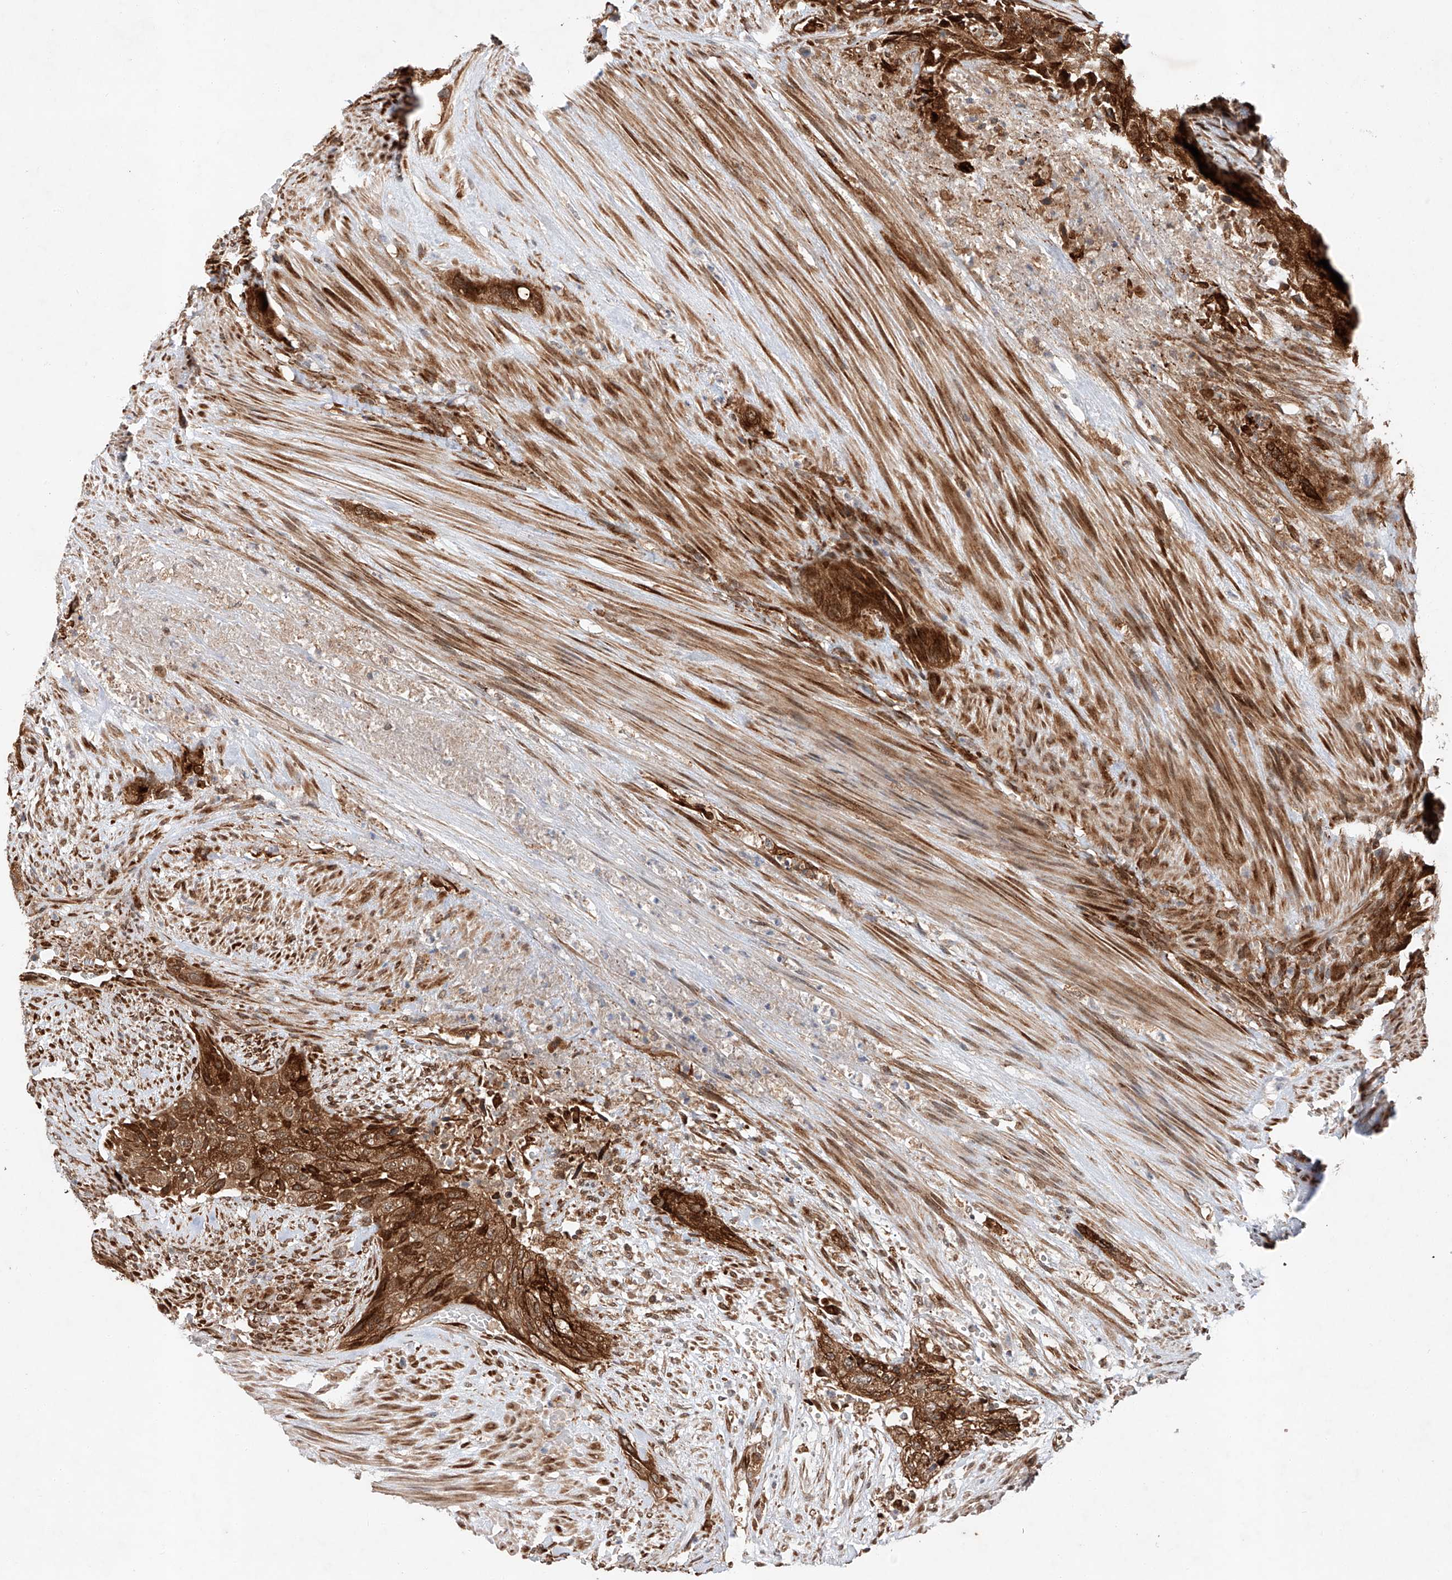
{"staining": {"intensity": "strong", "quantity": ">75%", "location": "cytoplasmic/membranous"}, "tissue": "urothelial cancer", "cell_type": "Tumor cells", "image_type": "cancer", "snomed": [{"axis": "morphology", "description": "Urothelial carcinoma, High grade"}, {"axis": "topography", "description": "Urinary bladder"}], "caption": "Immunohistochemistry (IHC) staining of urothelial cancer, which exhibits high levels of strong cytoplasmic/membranous expression in about >75% of tumor cells indicating strong cytoplasmic/membranous protein expression. The staining was performed using DAB (brown) for protein detection and nuclei were counterstained in hematoxylin (blue).", "gene": "ZFP28", "patient": {"sex": "male", "age": 35}}